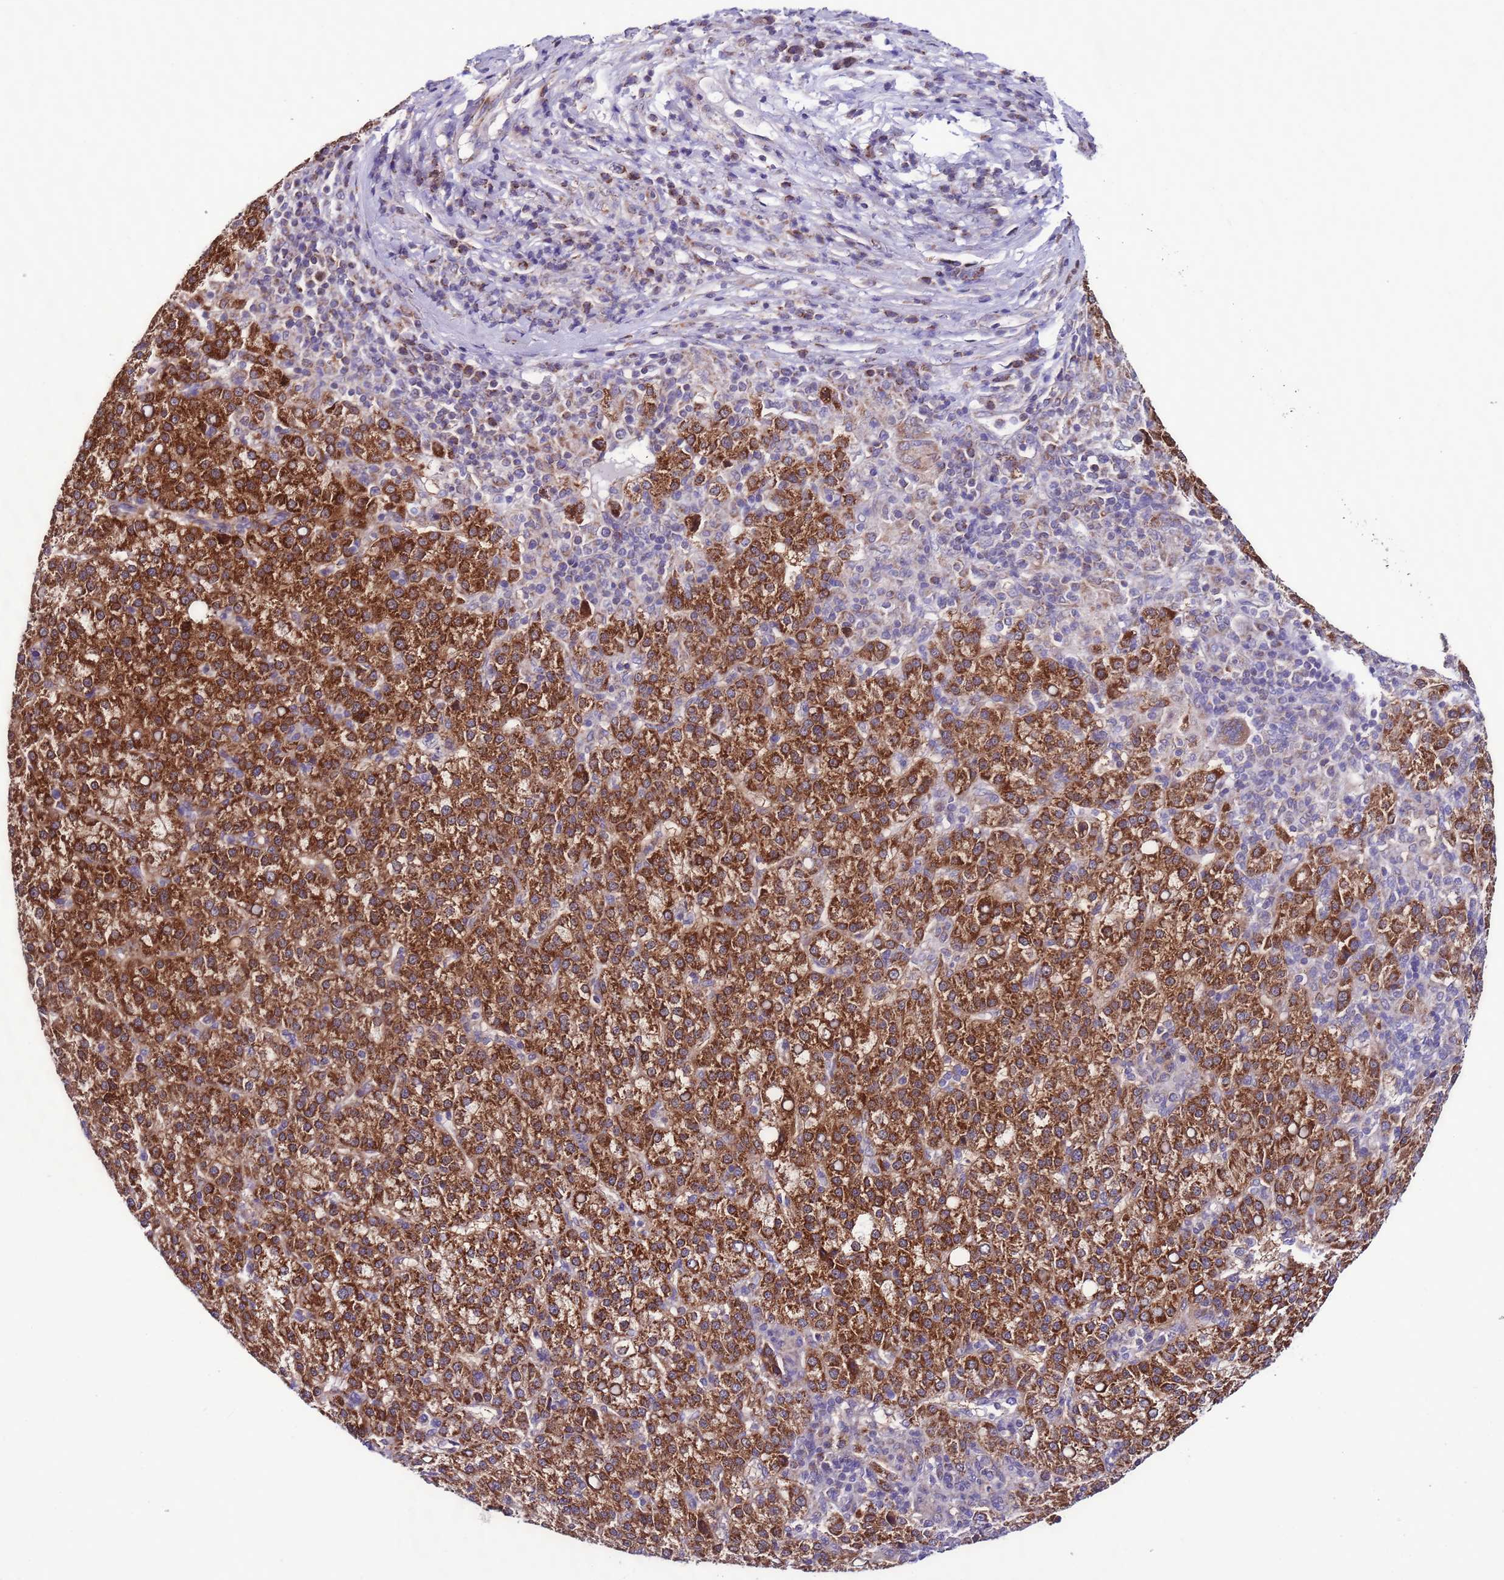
{"staining": {"intensity": "strong", "quantity": ">75%", "location": "cytoplasmic/membranous"}, "tissue": "liver cancer", "cell_type": "Tumor cells", "image_type": "cancer", "snomed": [{"axis": "morphology", "description": "Carcinoma, Hepatocellular, NOS"}, {"axis": "topography", "description": "Liver"}], "caption": "Tumor cells display high levels of strong cytoplasmic/membranous staining in approximately >75% of cells in liver cancer. (DAB IHC with brightfield microscopy, high magnification).", "gene": "UEVLD", "patient": {"sex": "female", "age": 58}}